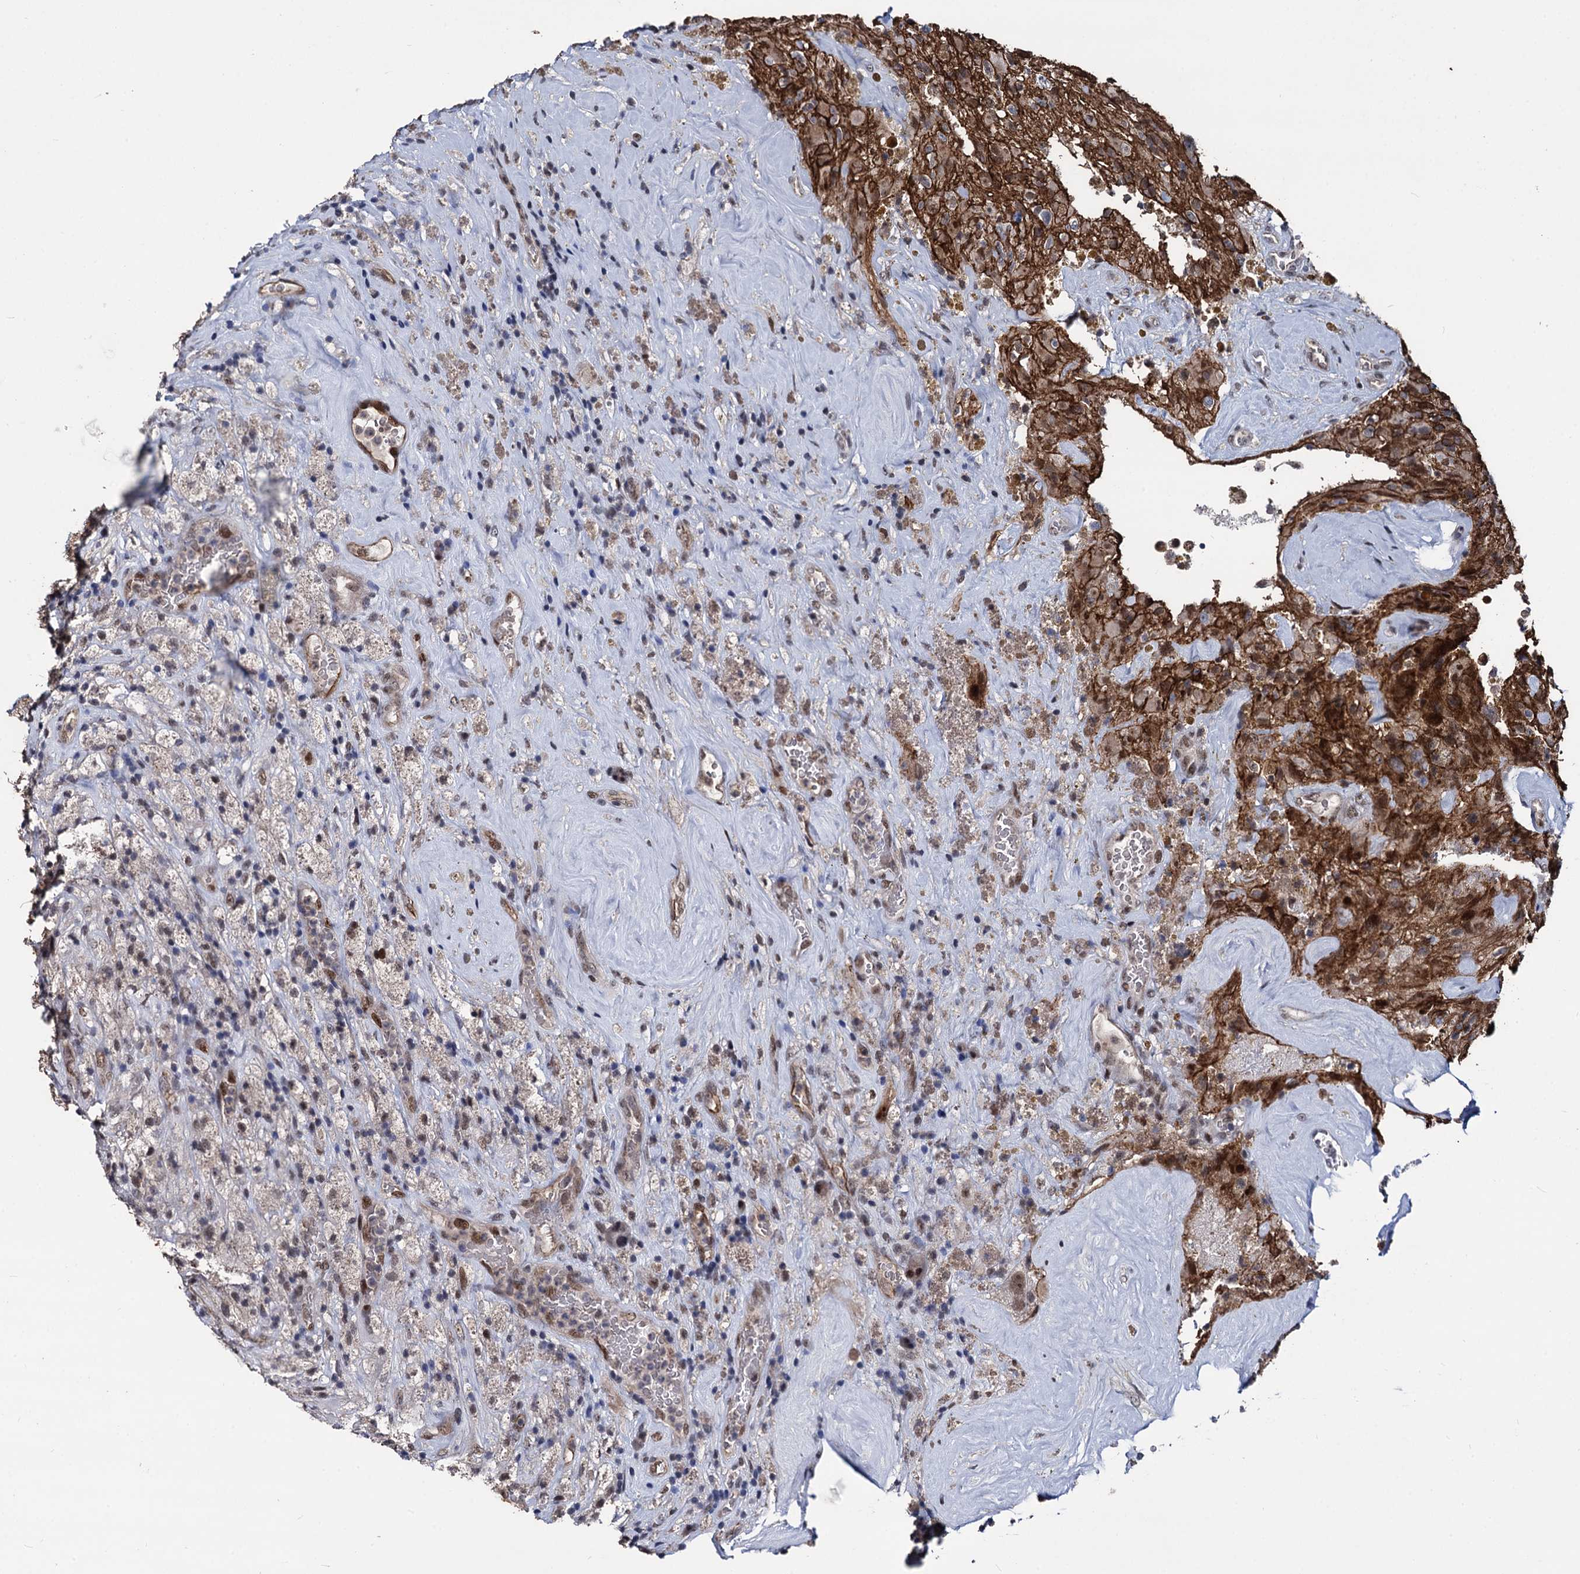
{"staining": {"intensity": "strong", "quantity": "25%-75%", "location": "cytoplasmic/membranous"}, "tissue": "glioma", "cell_type": "Tumor cells", "image_type": "cancer", "snomed": [{"axis": "morphology", "description": "Glioma, malignant, High grade"}, {"axis": "topography", "description": "Brain"}], "caption": "Glioma tissue demonstrates strong cytoplasmic/membranous staining in approximately 25%-75% of tumor cells", "gene": "GALNT11", "patient": {"sex": "male", "age": 69}}